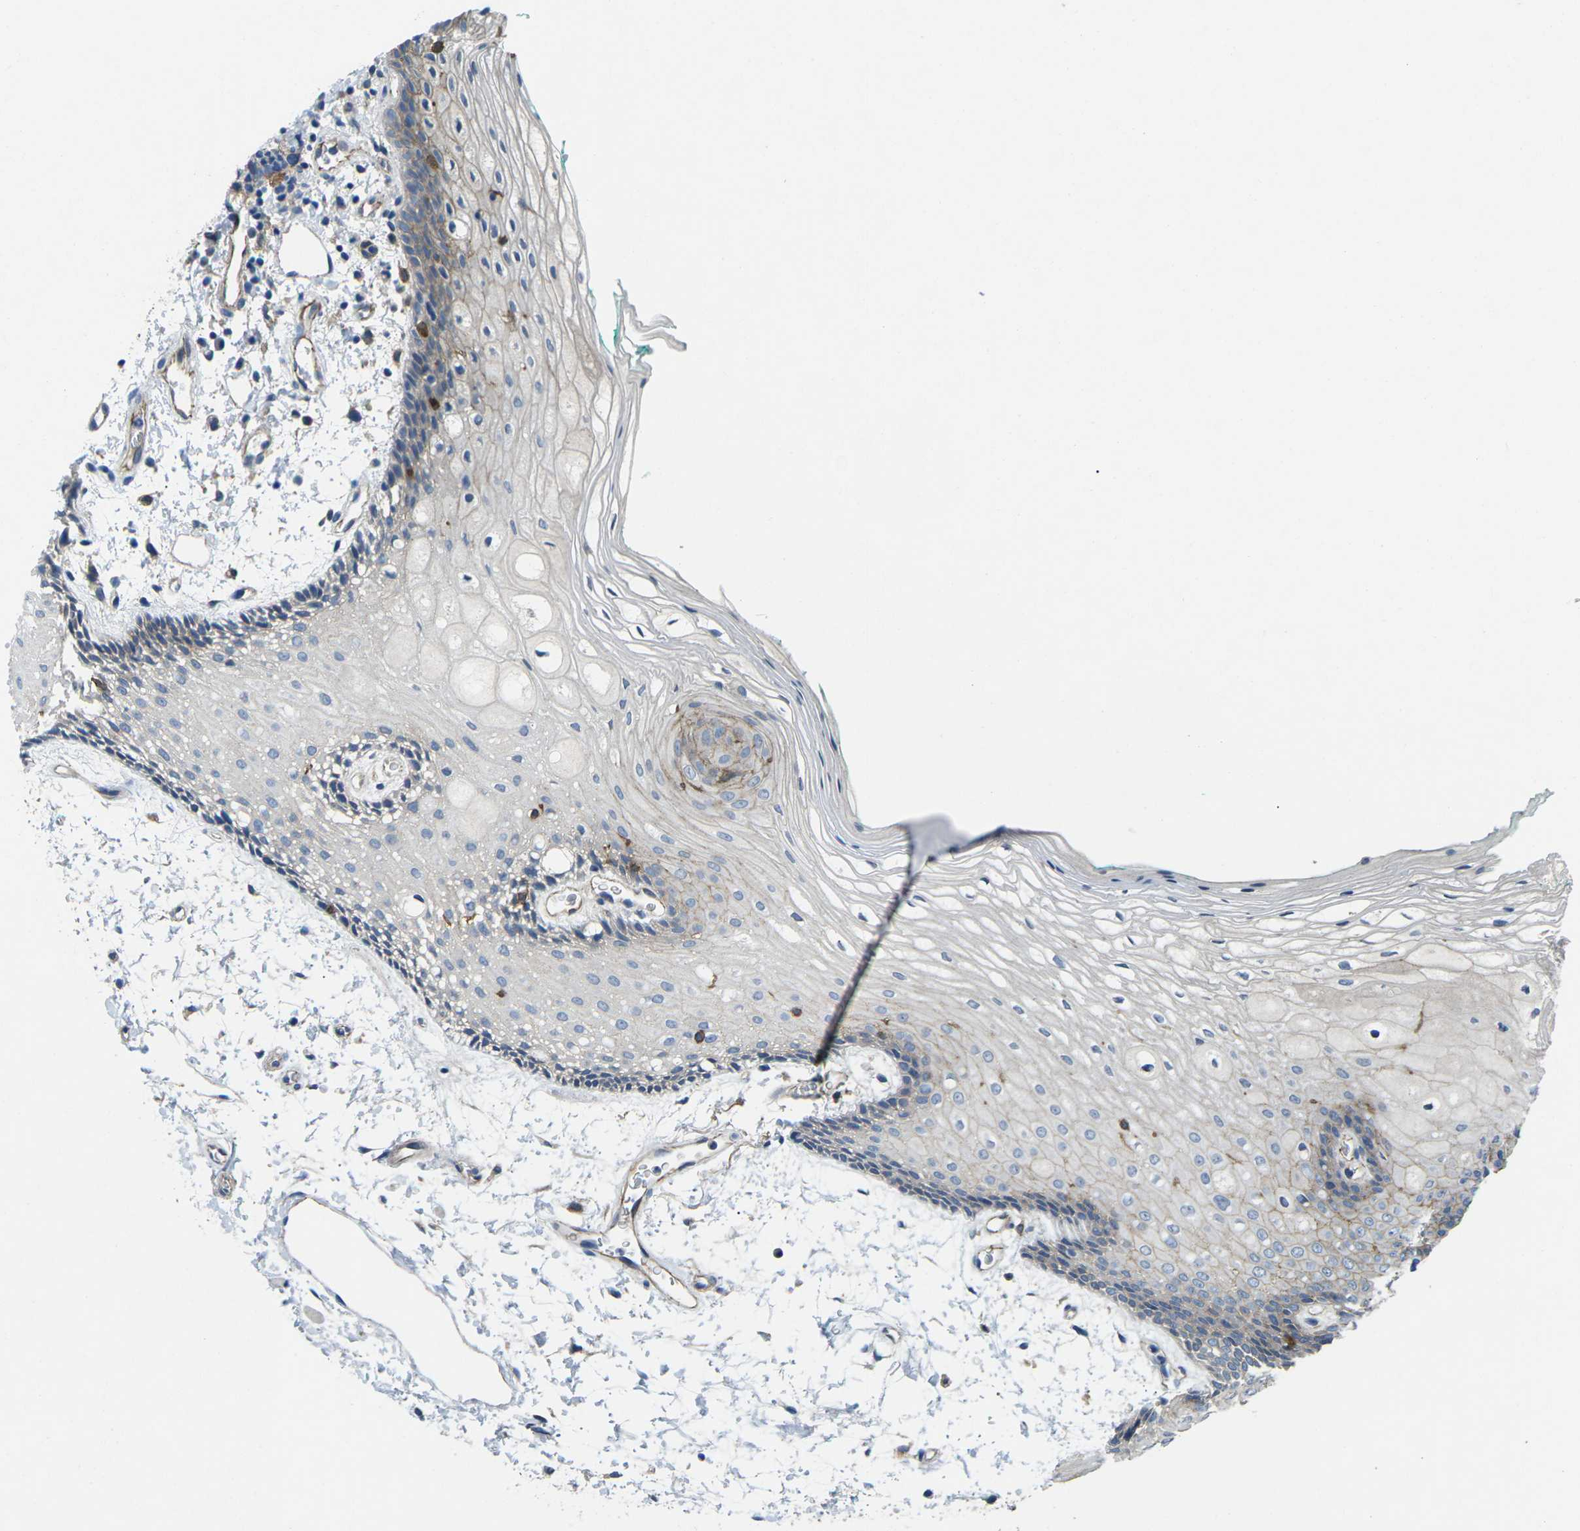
{"staining": {"intensity": "moderate", "quantity": "<25%", "location": "cytoplasmic/membranous"}, "tissue": "oral mucosa", "cell_type": "Squamous epithelial cells", "image_type": "normal", "snomed": [{"axis": "morphology", "description": "Normal tissue, NOS"}, {"axis": "topography", "description": "Skeletal muscle"}, {"axis": "topography", "description": "Oral tissue"}, {"axis": "topography", "description": "Peripheral nerve tissue"}], "caption": "This is an image of immunohistochemistry (IHC) staining of unremarkable oral mucosa, which shows moderate staining in the cytoplasmic/membranous of squamous epithelial cells.", "gene": "CTNND1", "patient": {"sex": "female", "age": 84}}